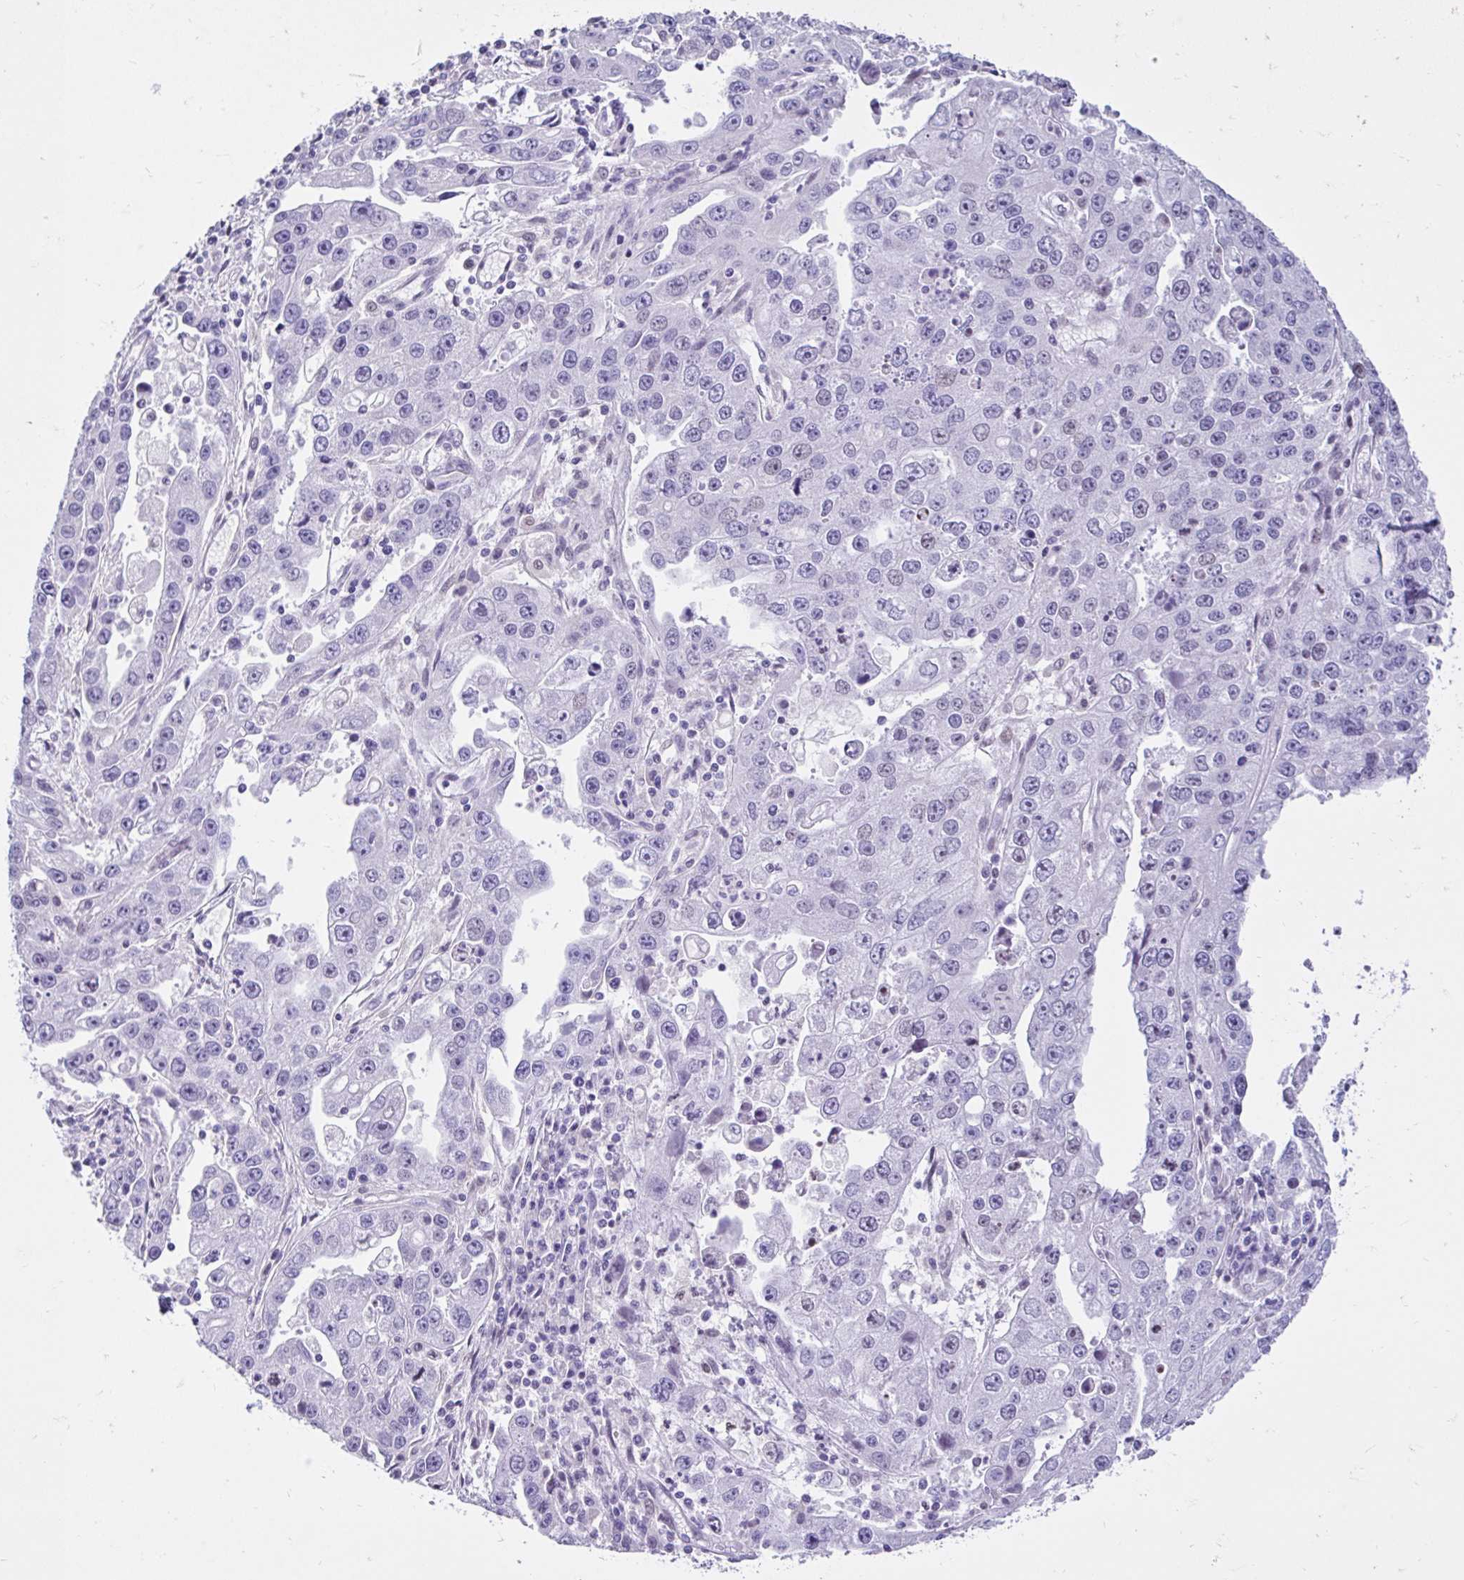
{"staining": {"intensity": "weak", "quantity": "<25%", "location": "nuclear"}, "tissue": "endometrial cancer", "cell_type": "Tumor cells", "image_type": "cancer", "snomed": [{"axis": "morphology", "description": "Adenocarcinoma, NOS"}, {"axis": "topography", "description": "Uterus"}], "caption": "Tumor cells are negative for brown protein staining in adenocarcinoma (endometrial).", "gene": "NHLH2", "patient": {"sex": "female", "age": 62}}